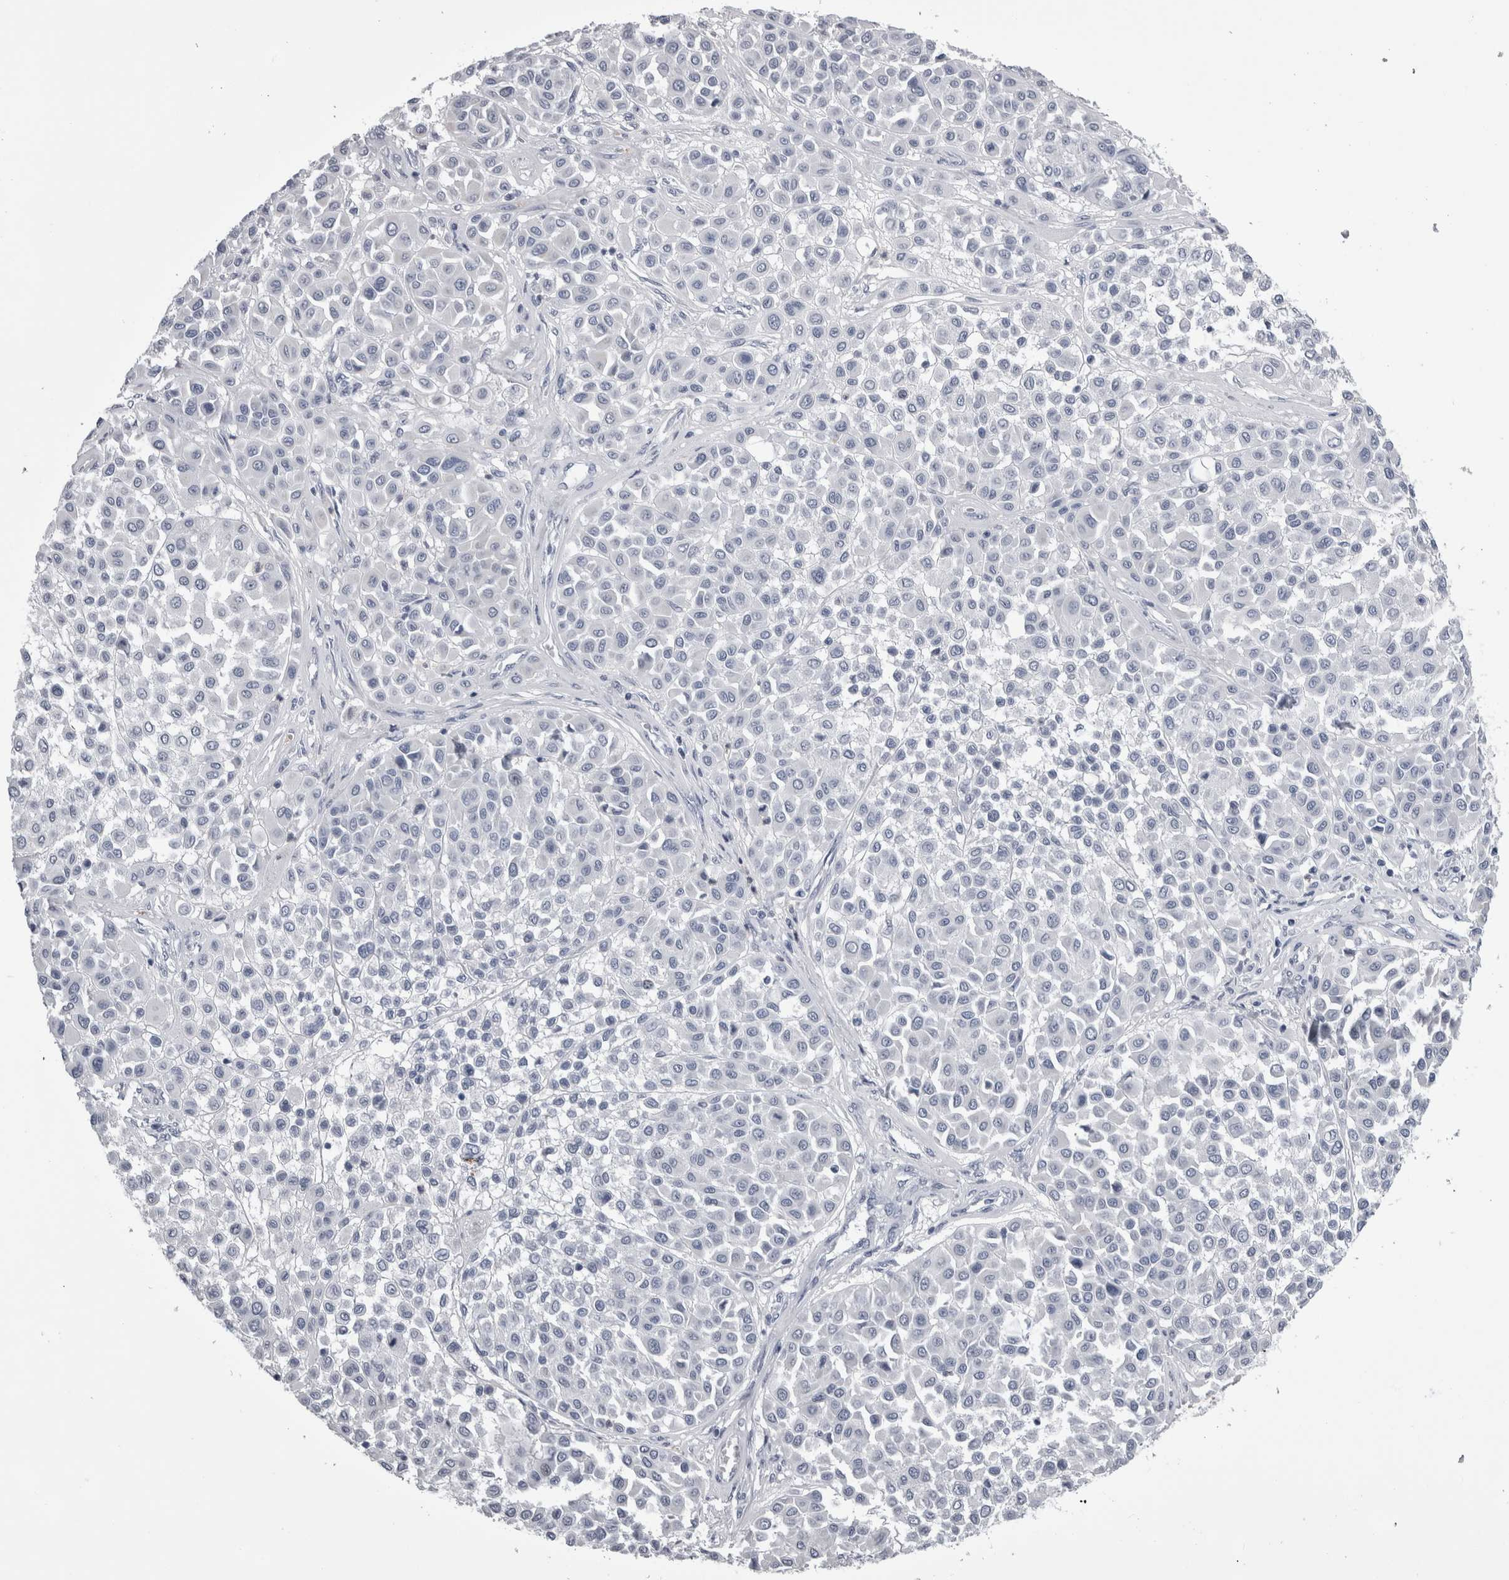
{"staining": {"intensity": "negative", "quantity": "none", "location": "none"}, "tissue": "melanoma", "cell_type": "Tumor cells", "image_type": "cancer", "snomed": [{"axis": "morphology", "description": "Malignant melanoma, Metastatic site"}, {"axis": "topography", "description": "Soft tissue"}], "caption": "There is no significant staining in tumor cells of melanoma.", "gene": "ALDH8A1", "patient": {"sex": "male", "age": 41}}